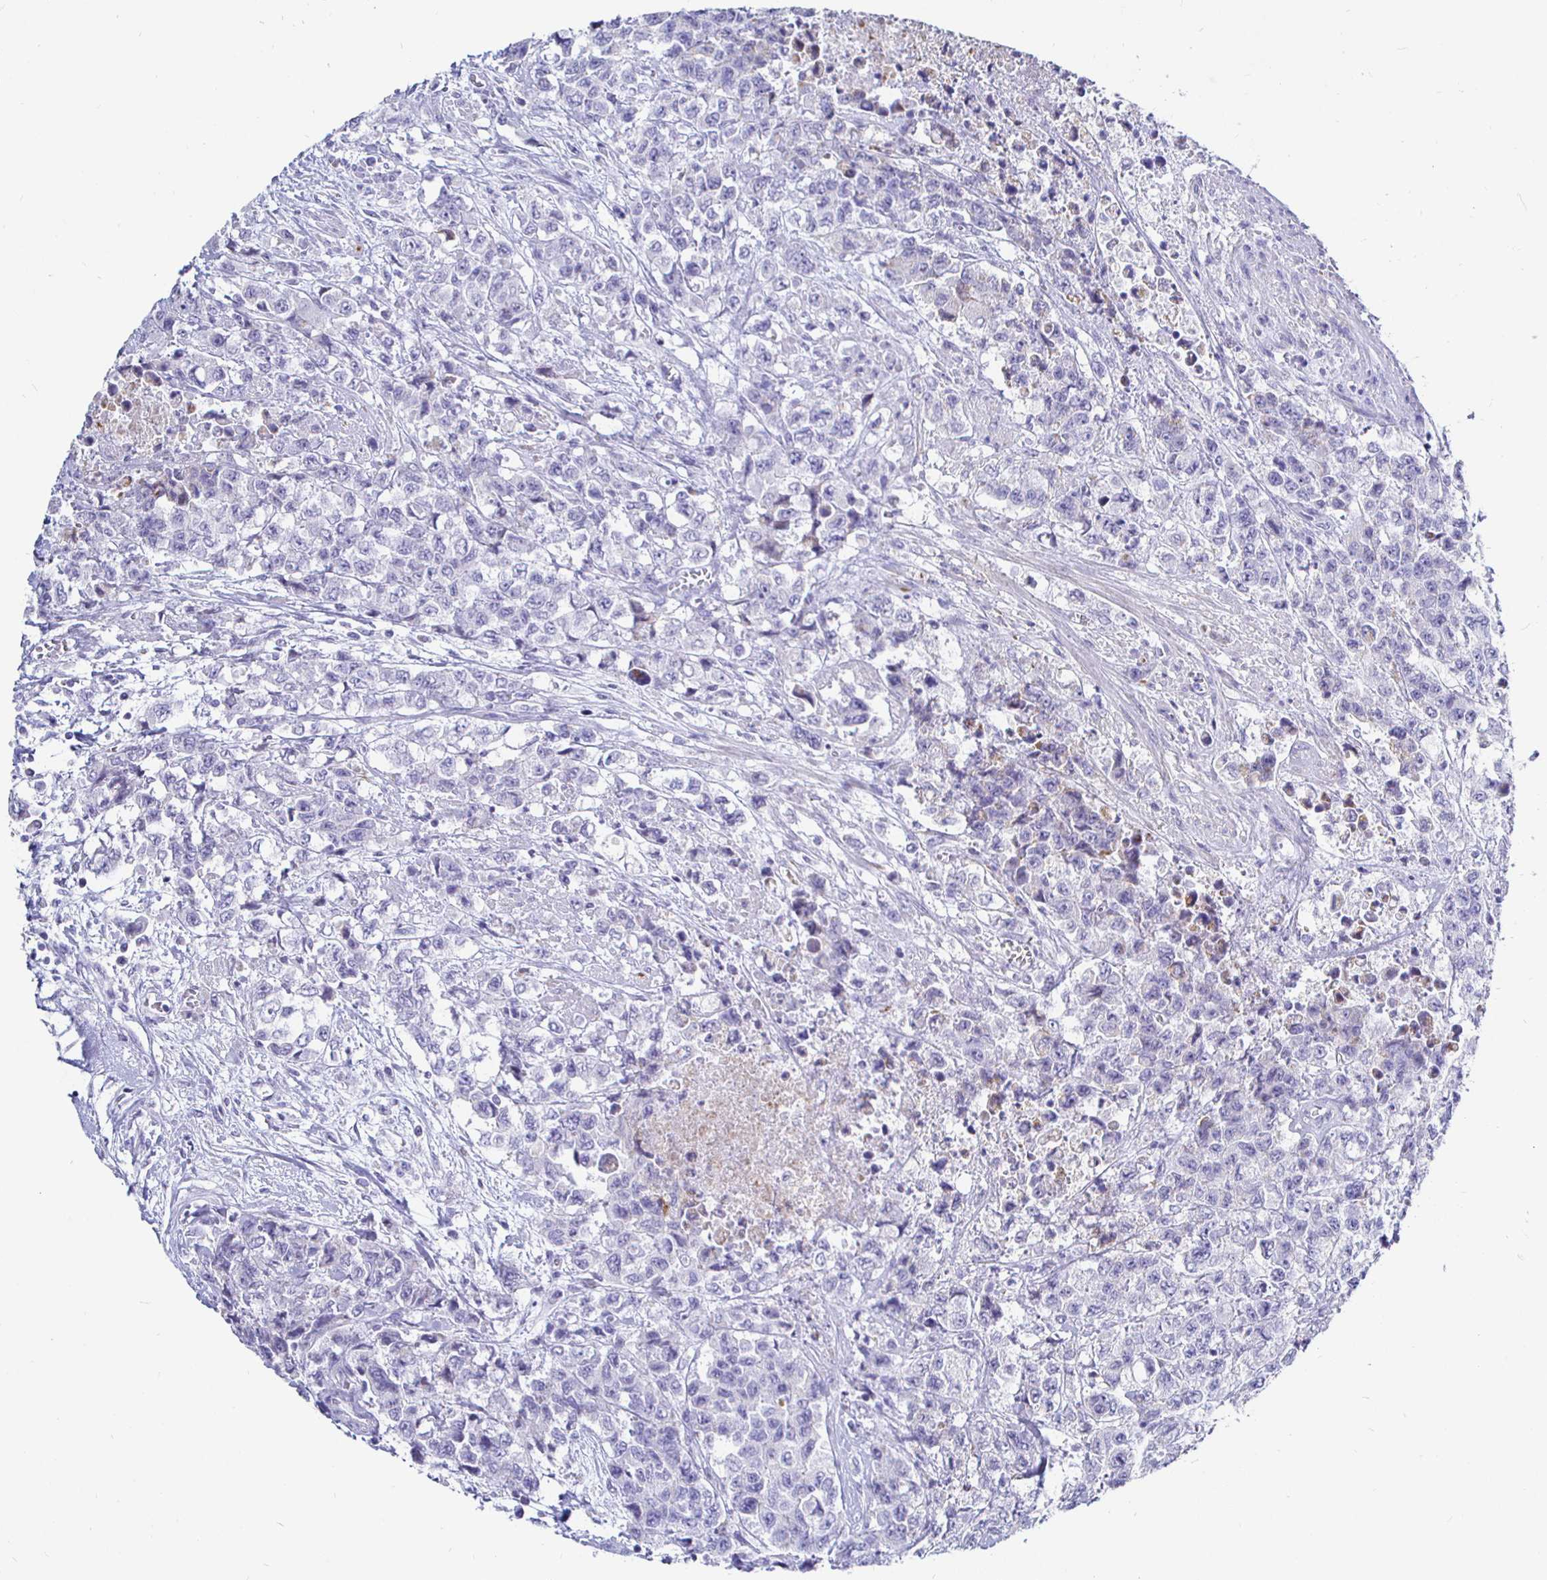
{"staining": {"intensity": "negative", "quantity": "none", "location": "none"}, "tissue": "urothelial cancer", "cell_type": "Tumor cells", "image_type": "cancer", "snomed": [{"axis": "morphology", "description": "Urothelial carcinoma, High grade"}, {"axis": "topography", "description": "Urinary bladder"}], "caption": "A high-resolution photomicrograph shows immunohistochemistry staining of high-grade urothelial carcinoma, which demonstrates no significant expression in tumor cells.", "gene": "CR2", "patient": {"sex": "female", "age": 78}}